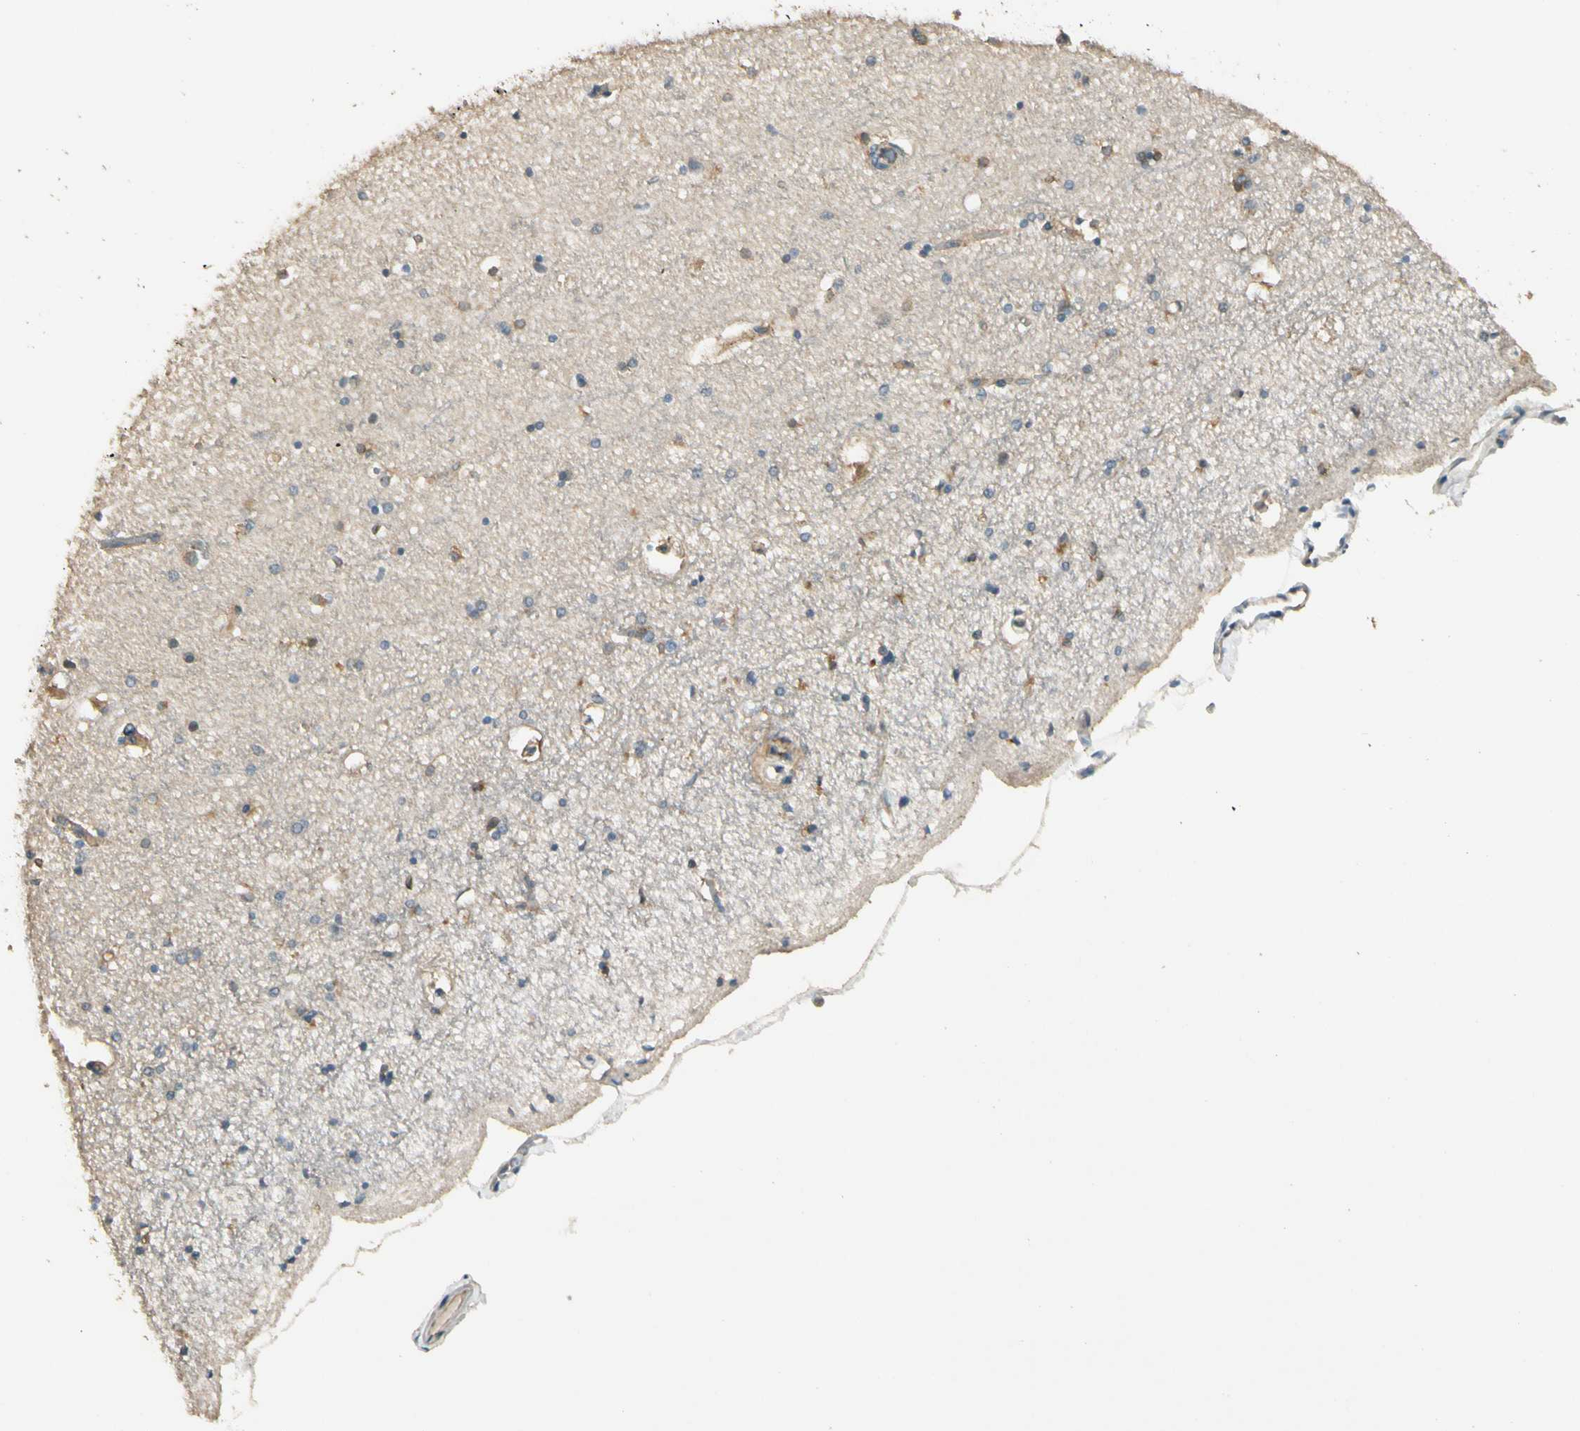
{"staining": {"intensity": "moderate", "quantity": "<25%", "location": "cytoplasmic/membranous"}, "tissue": "hippocampus", "cell_type": "Glial cells", "image_type": "normal", "snomed": [{"axis": "morphology", "description": "Normal tissue, NOS"}, {"axis": "topography", "description": "Hippocampus"}], "caption": "DAB (3,3'-diaminobenzidine) immunohistochemical staining of normal hippocampus displays moderate cytoplasmic/membranous protein expression in approximately <25% of glial cells. The staining is performed using DAB brown chromogen to label protein expression. The nuclei are counter-stained blue using hematoxylin.", "gene": "PLXNA1", "patient": {"sex": "female", "age": 54}}